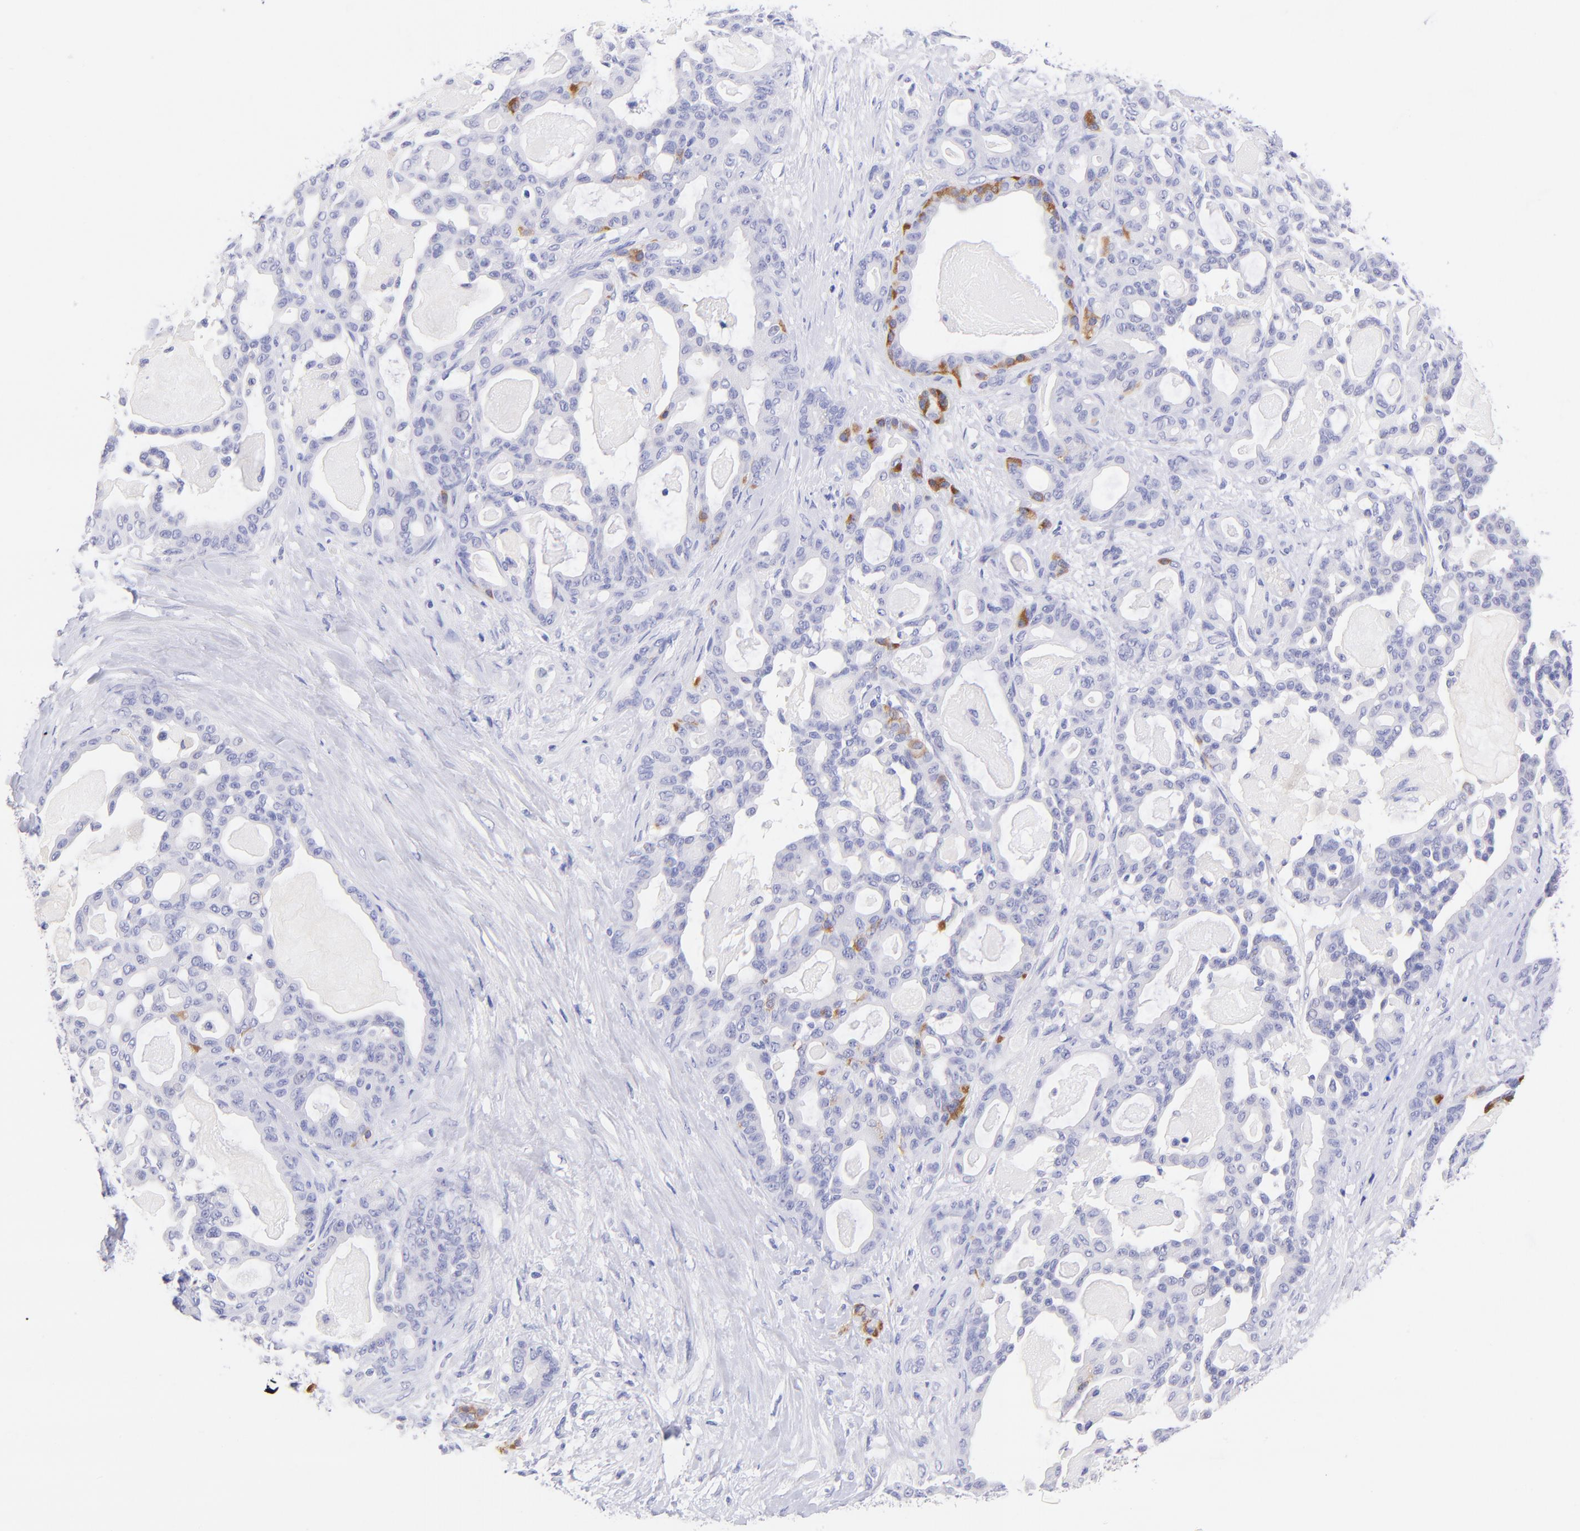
{"staining": {"intensity": "moderate", "quantity": "<25%", "location": "cytoplasmic/membranous"}, "tissue": "pancreatic cancer", "cell_type": "Tumor cells", "image_type": "cancer", "snomed": [{"axis": "morphology", "description": "Adenocarcinoma, NOS"}, {"axis": "topography", "description": "Pancreas"}], "caption": "Protein analysis of pancreatic cancer (adenocarcinoma) tissue displays moderate cytoplasmic/membranous expression in about <25% of tumor cells.", "gene": "RAB3B", "patient": {"sex": "male", "age": 63}}